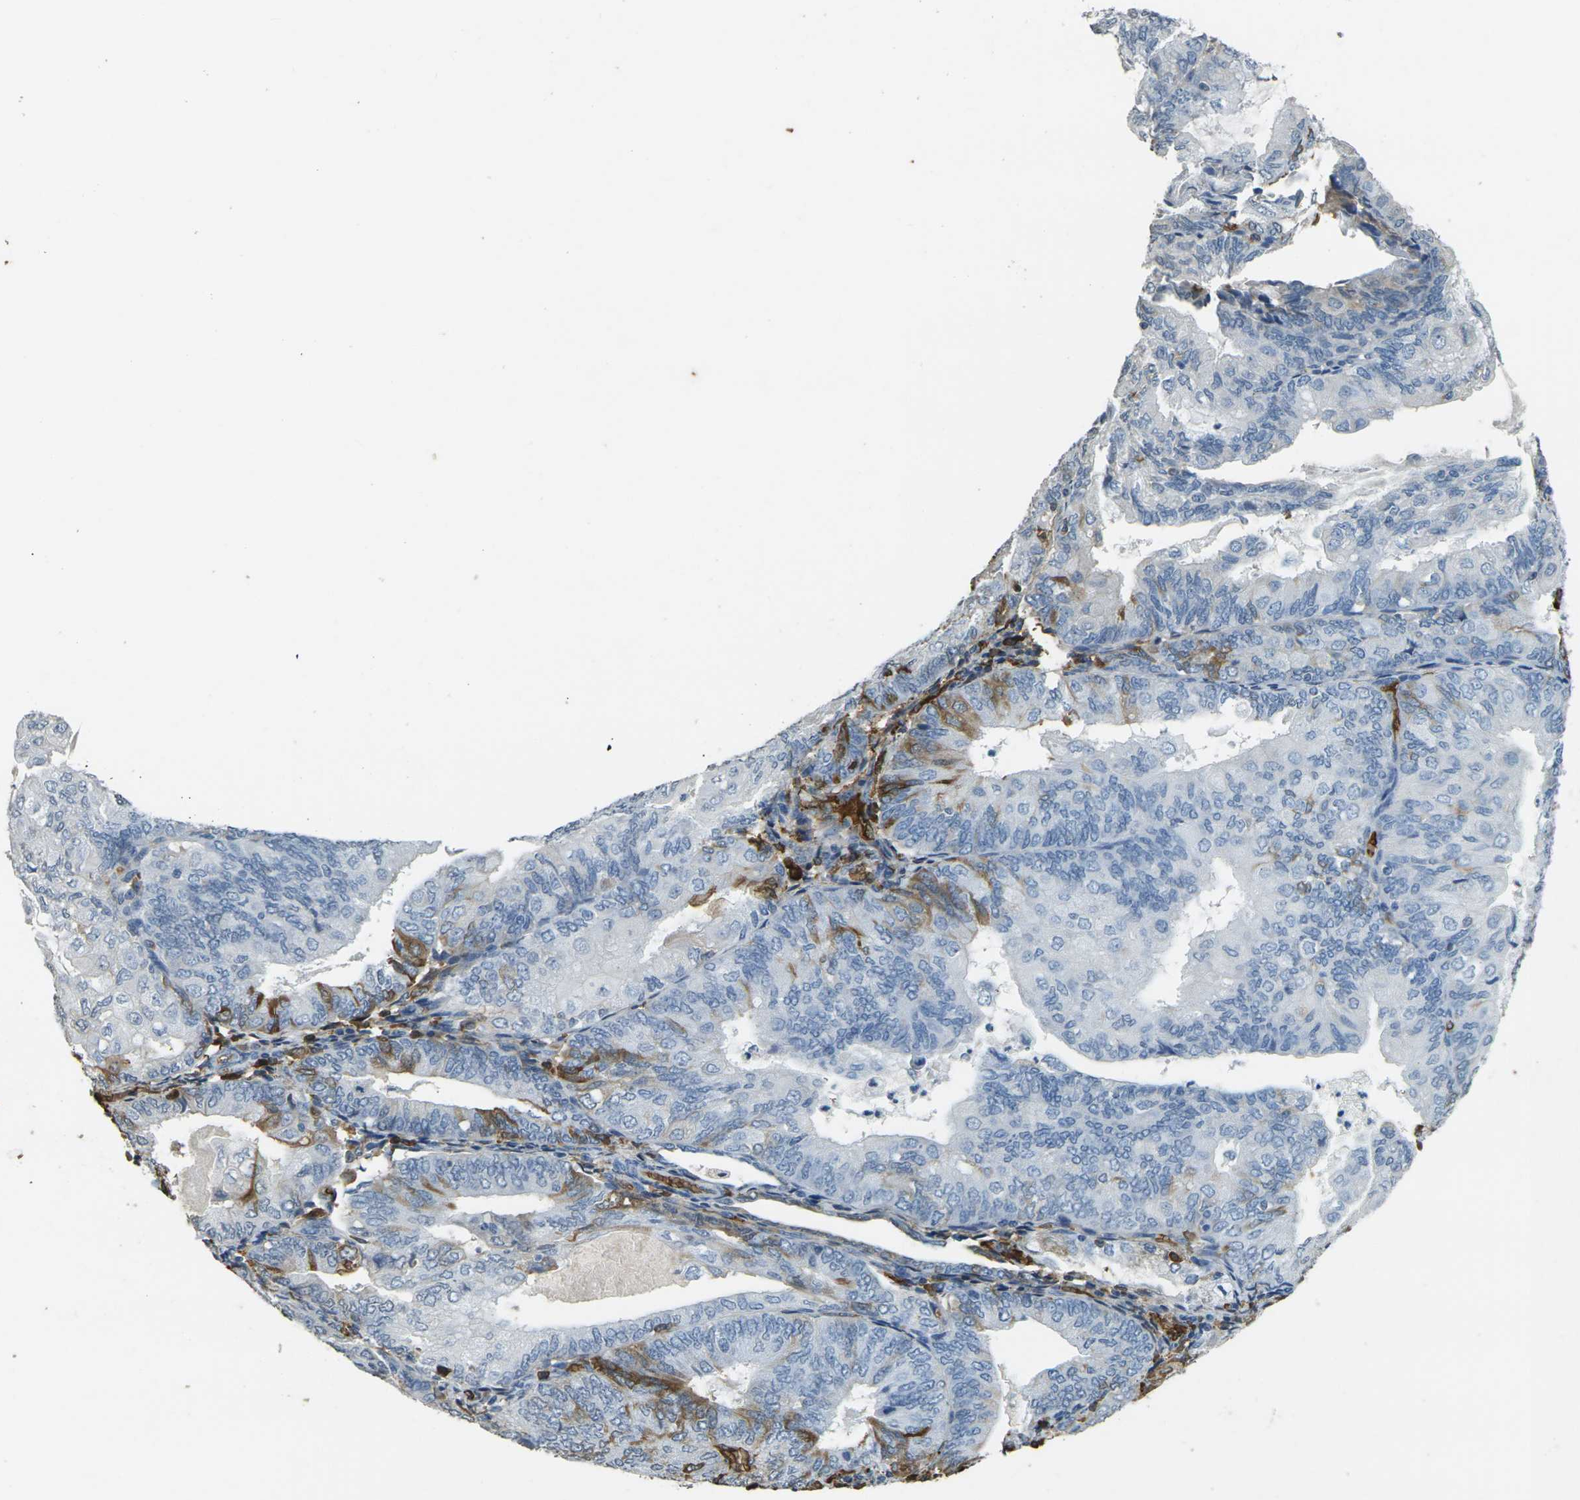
{"staining": {"intensity": "negative", "quantity": "none", "location": "none"}, "tissue": "endometrial cancer", "cell_type": "Tumor cells", "image_type": "cancer", "snomed": [{"axis": "morphology", "description": "Adenocarcinoma, NOS"}, {"axis": "topography", "description": "Endometrium"}], "caption": "Immunohistochemistry (IHC) of human adenocarcinoma (endometrial) shows no staining in tumor cells.", "gene": "HBB", "patient": {"sex": "female", "age": 81}}